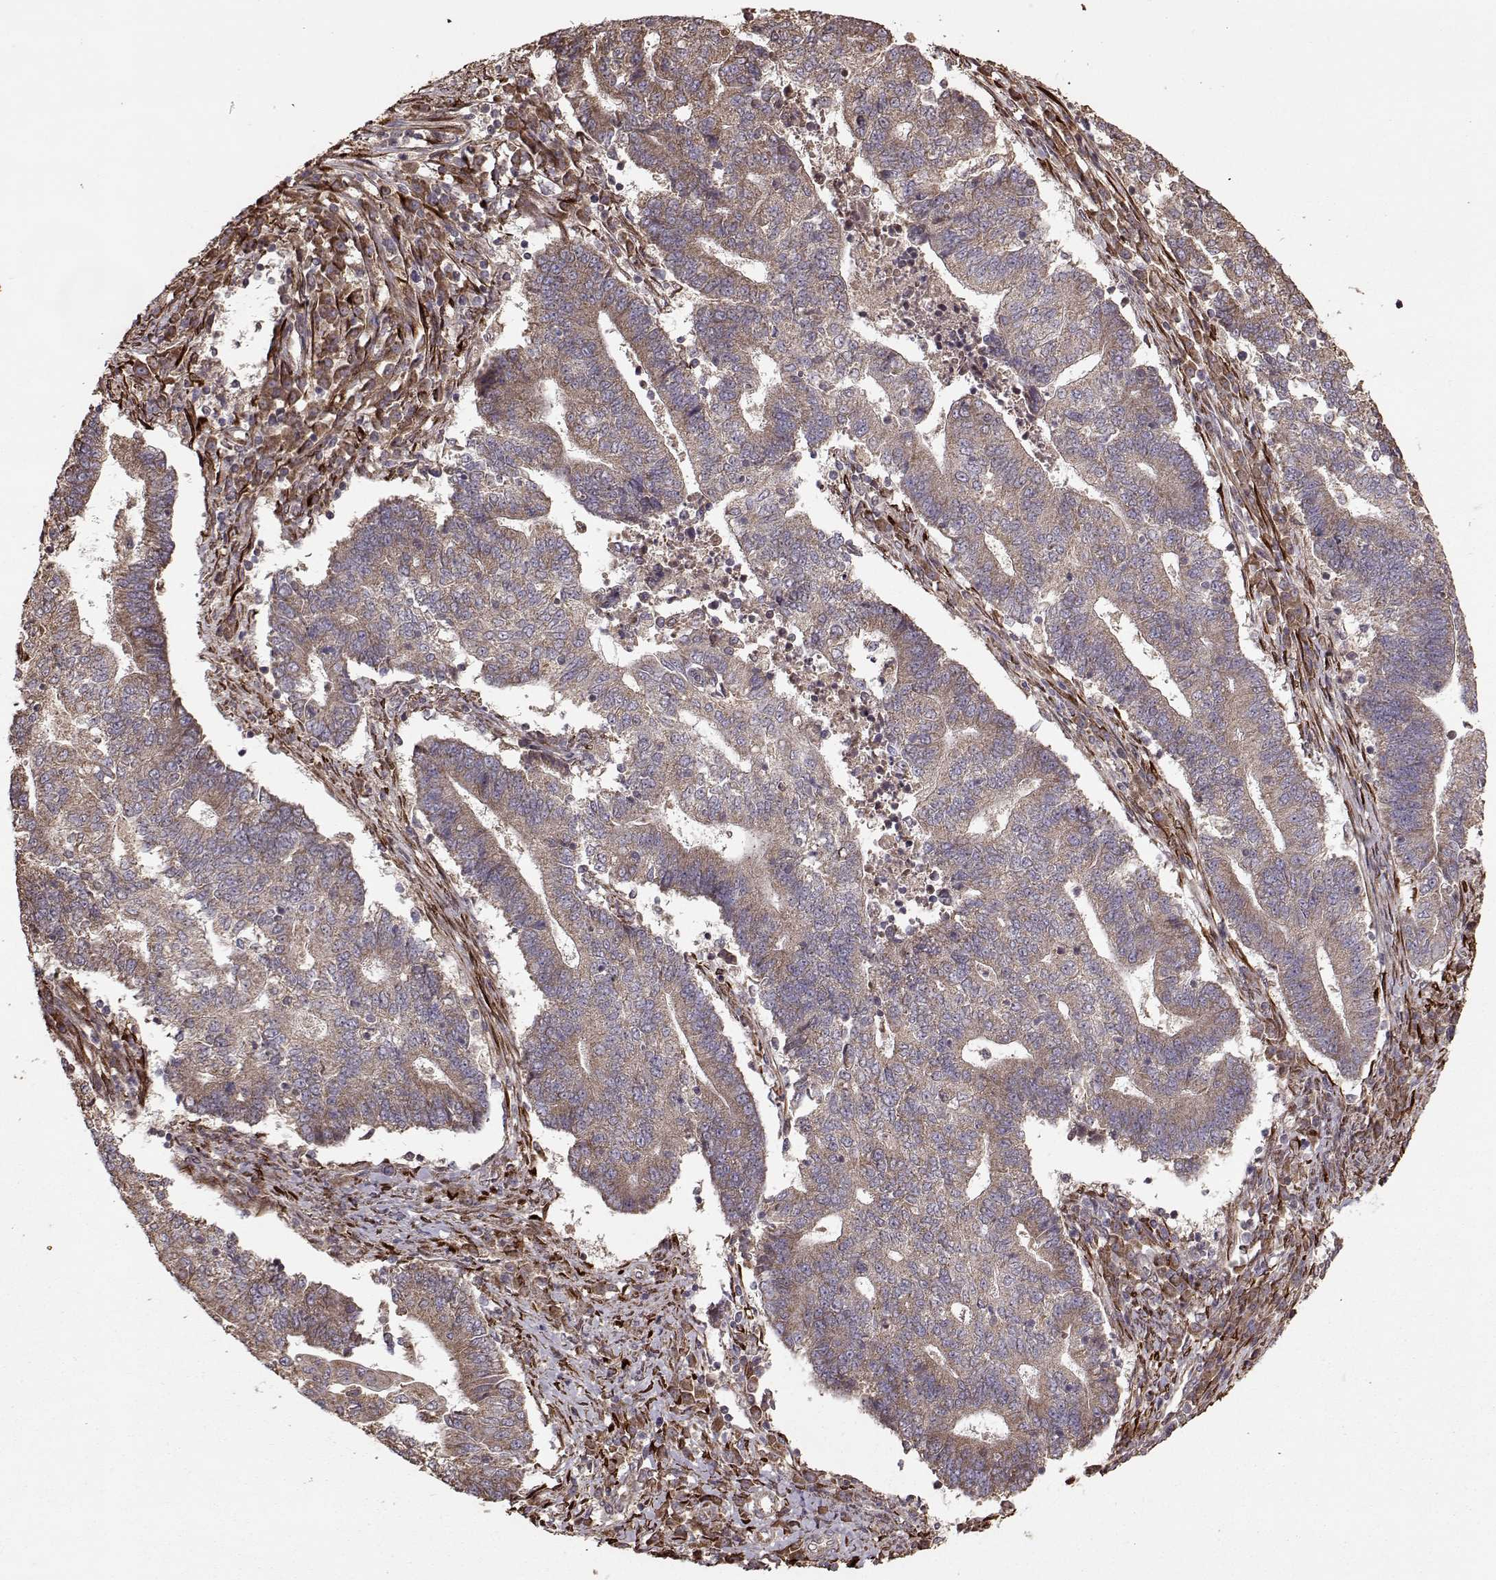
{"staining": {"intensity": "moderate", "quantity": ">75%", "location": "cytoplasmic/membranous"}, "tissue": "endometrial cancer", "cell_type": "Tumor cells", "image_type": "cancer", "snomed": [{"axis": "morphology", "description": "Adenocarcinoma, NOS"}, {"axis": "topography", "description": "Uterus"}, {"axis": "topography", "description": "Endometrium"}], "caption": "Immunohistochemistry (IHC) (DAB (3,3'-diaminobenzidine)) staining of adenocarcinoma (endometrial) displays moderate cytoplasmic/membranous protein positivity in about >75% of tumor cells.", "gene": "IMMP1L", "patient": {"sex": "female", "age": 54}}